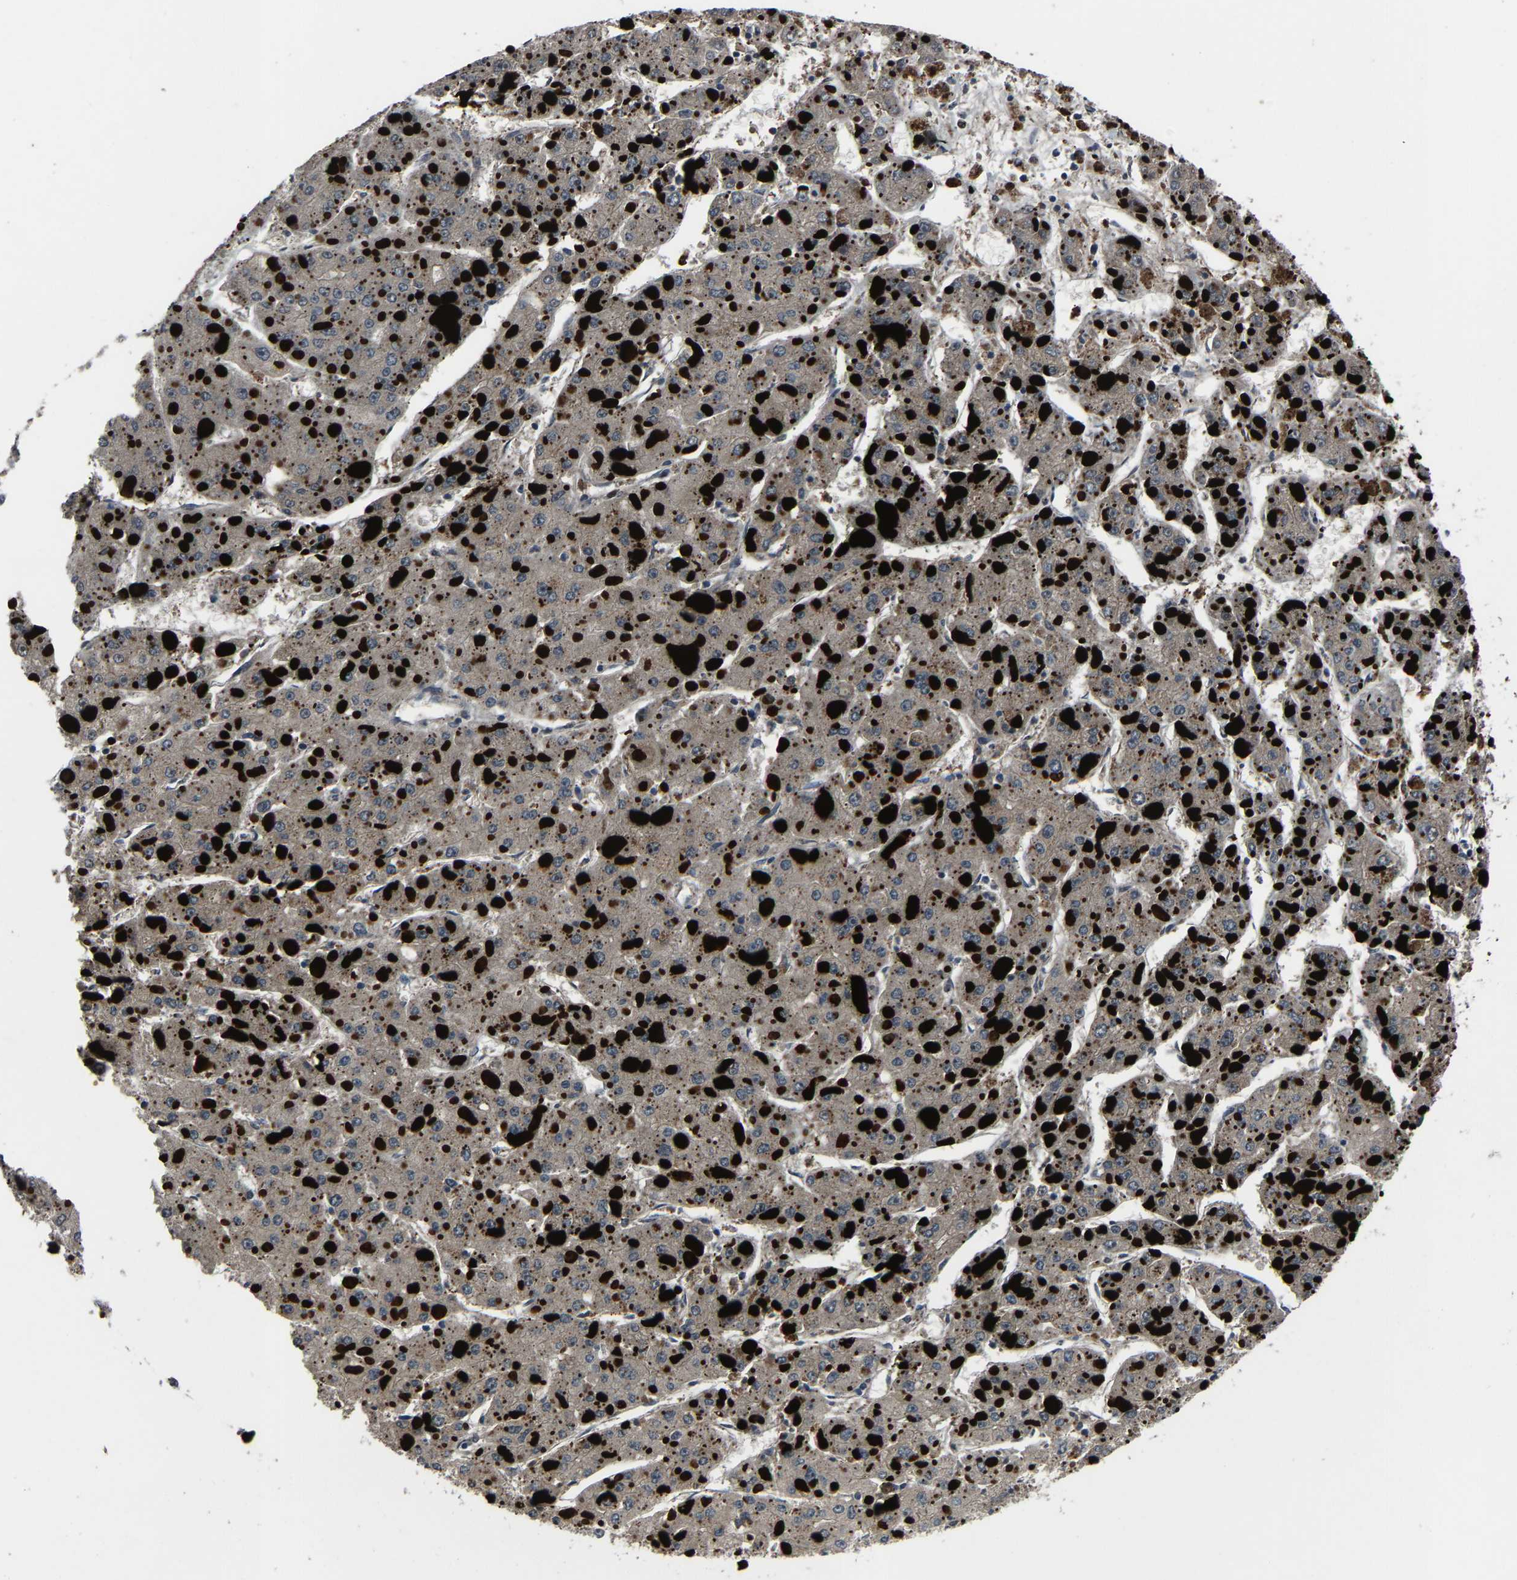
{"staining": {"intensity": "negative", "quantity": "none", "location": "none"}, "tissue": "liver cancer", "cell_type": "Tumor cells", "image_type": "cancer", "snomed": [{"axis": "morphology", "description": "Carcinoma, Hepatocellular, NOS"}, {"axis": "topography", "description": "Liver"}], "caption": "This is an immunohistochemistry image of human liver cancer (hepatocellular carcinoma). There is no expression in tumor cells.", "gene": "PCNX2", "patient": {"sex": "female", "age": 73}}